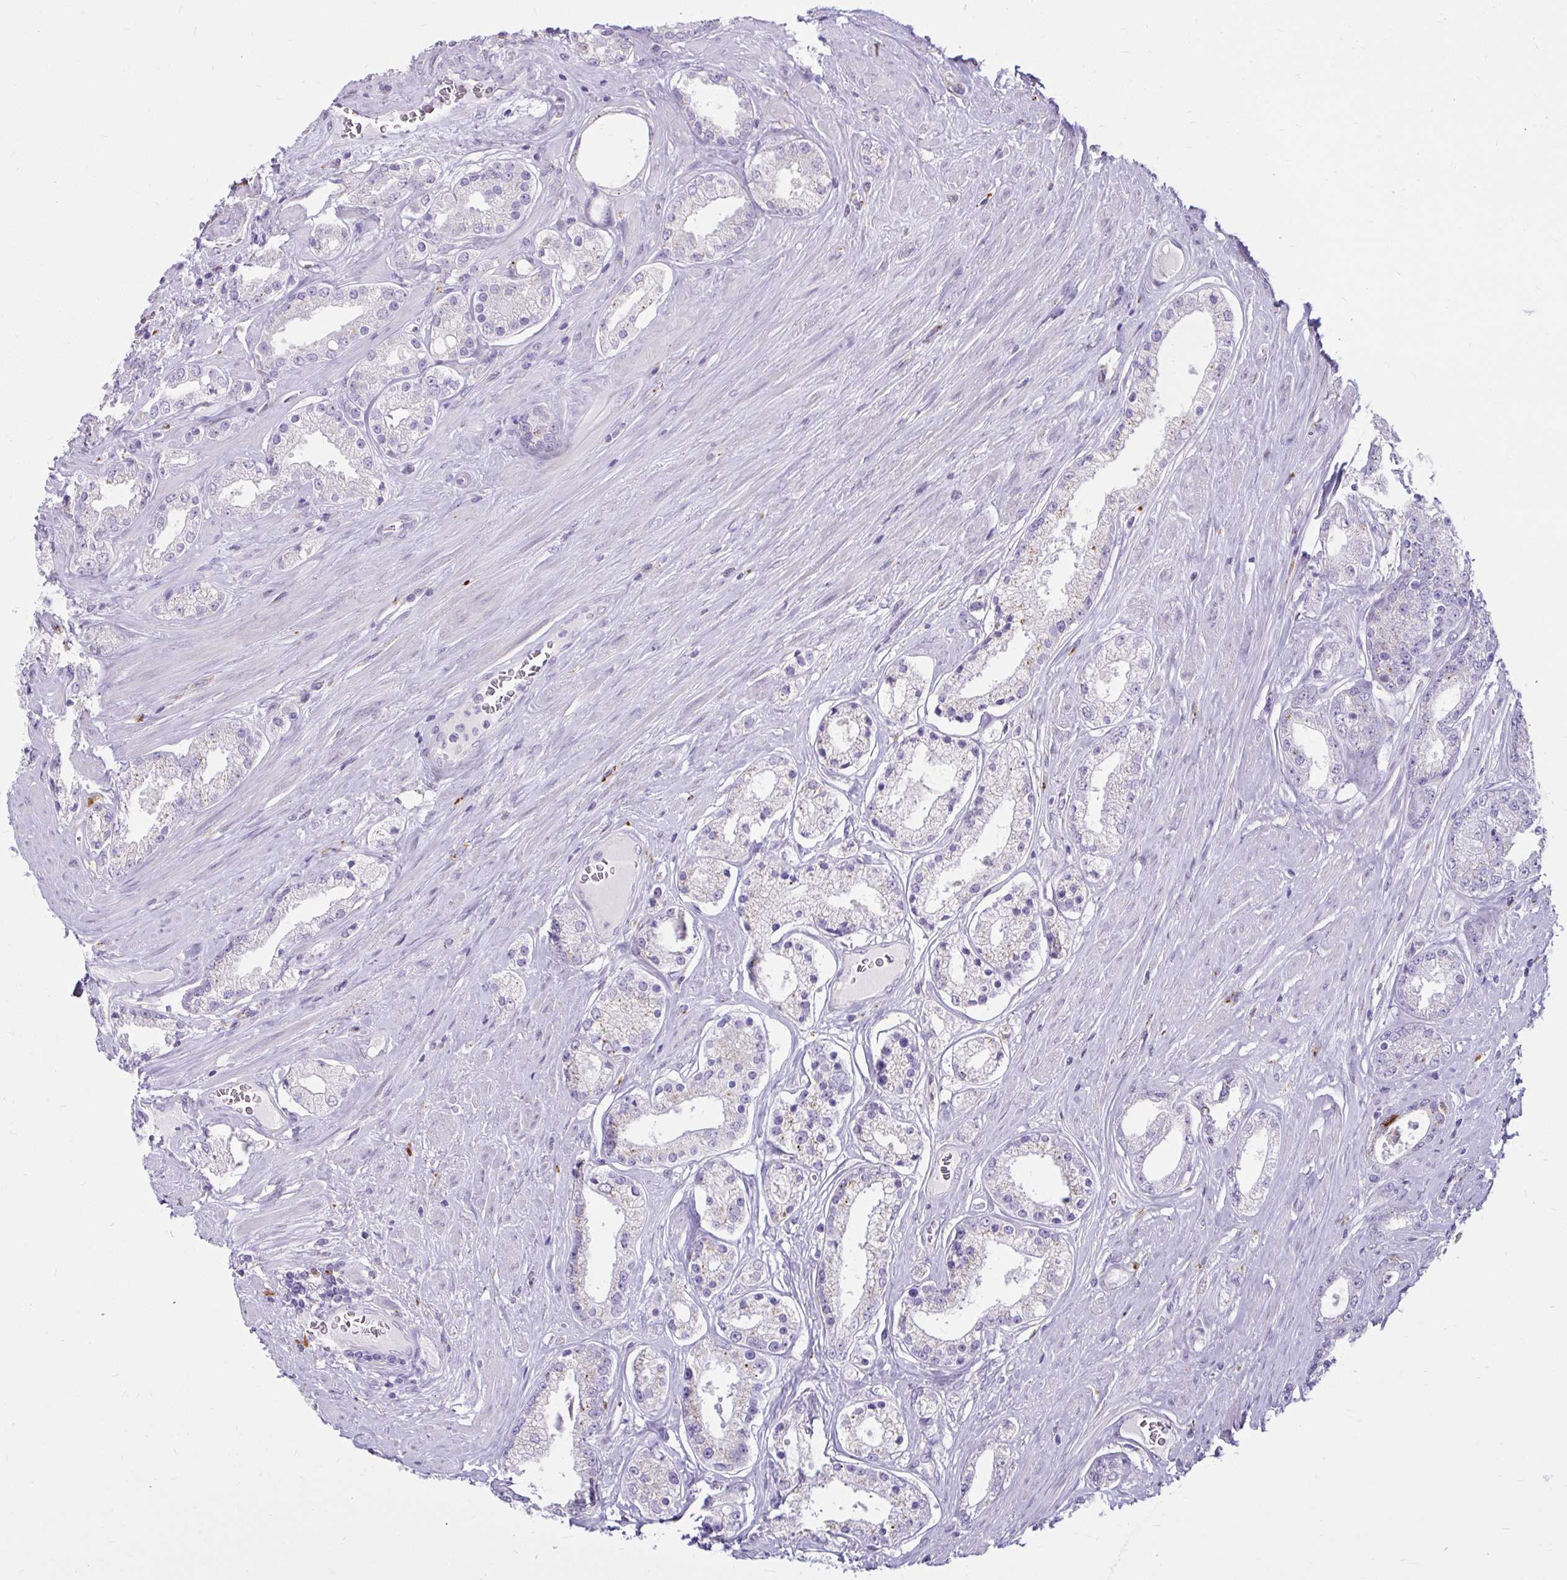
{"staining": {"intensity": "negative", "quantity": "none", "location": "none"}, "tissue": "prostate cancer", "cell_type": "Tumor cells", "image_type": "cancer", "snomed": [{"axis": "morphology", "description": "Adenocarcinoma, High grade"}, {"axis": "topography", "description": "Prostate"}], "caption": "Tumor cells show no significant expression in high-grade adenocarcinoma (prostate).", "gene": "CTSZ", "patient": {"sex": "male", "age": 66}}